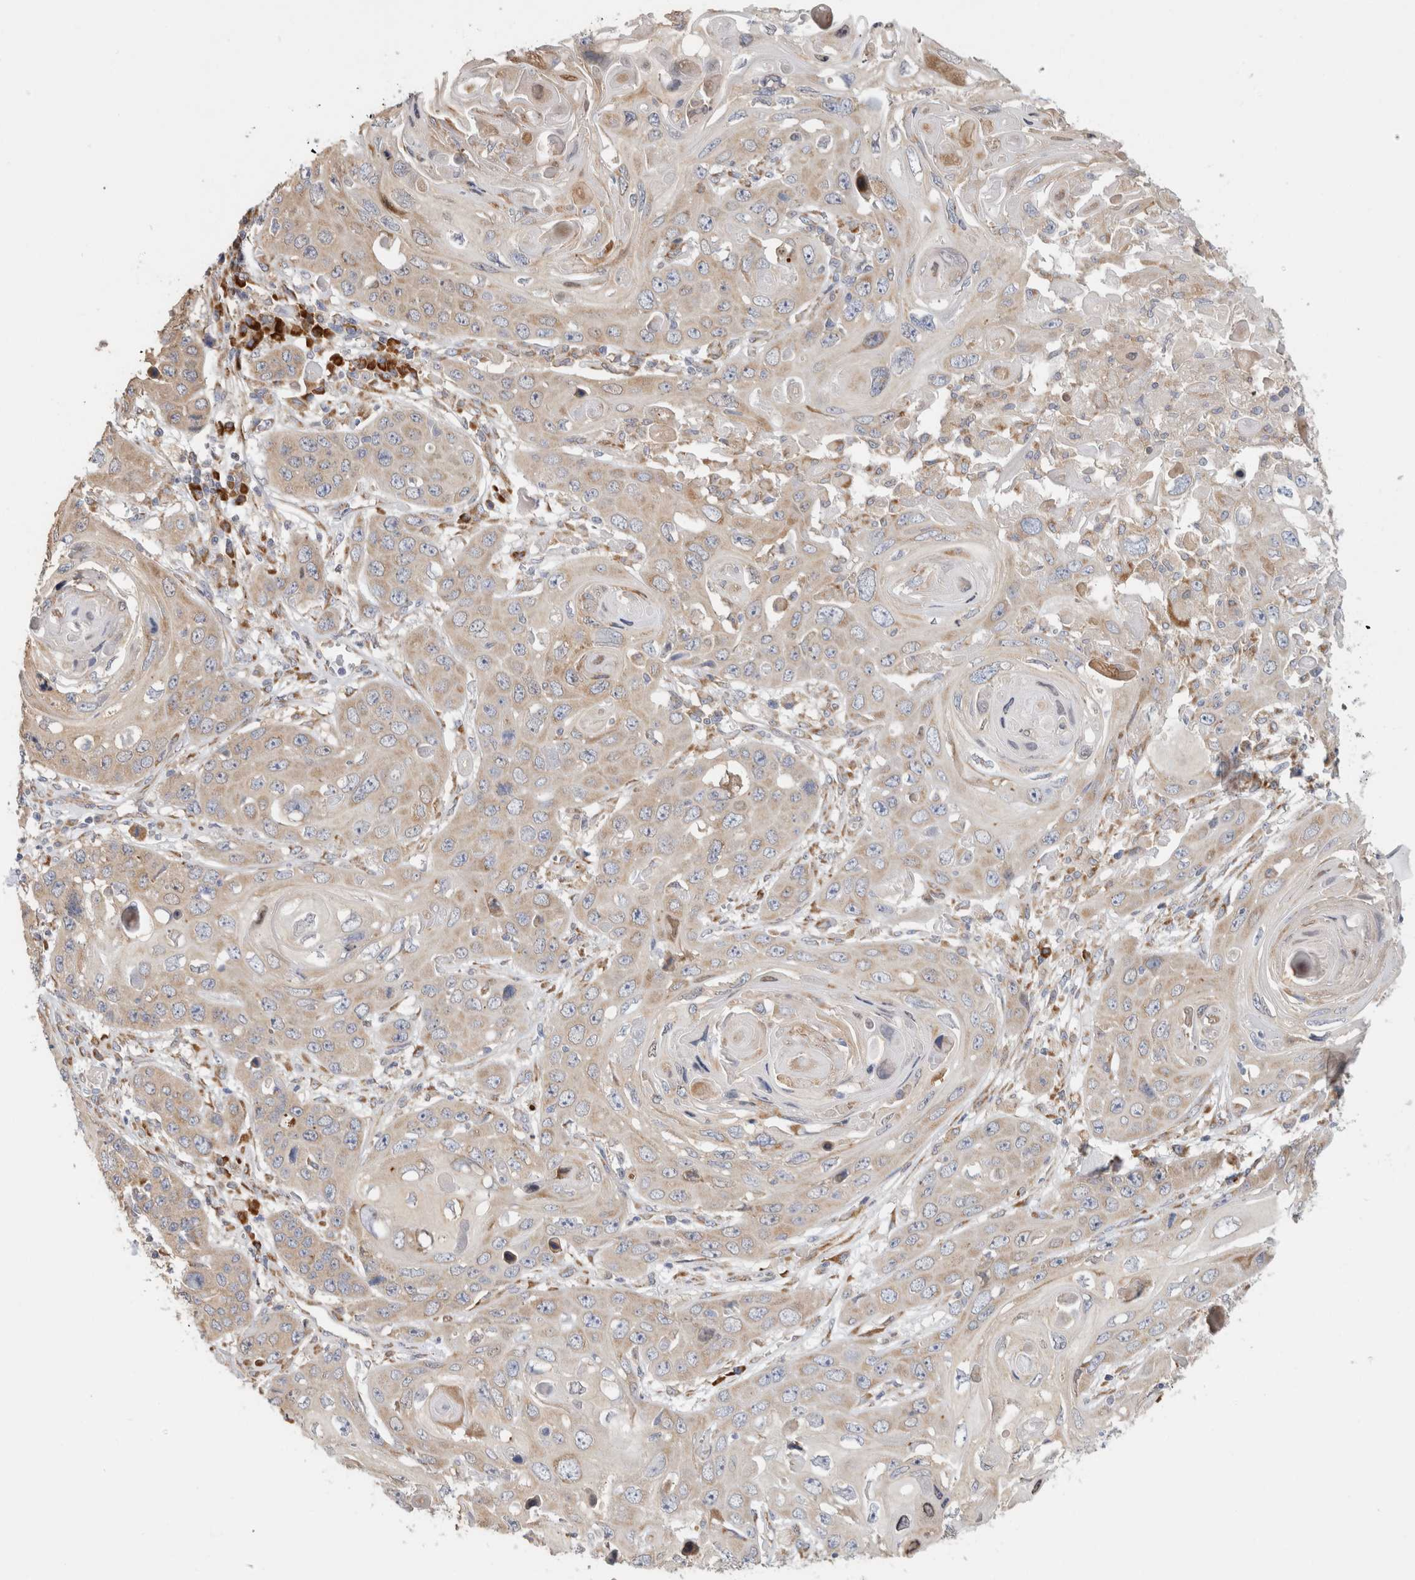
{"staining": {"intensity": "weak", "quantity": "25%-75%", "location": "cytoplasmic/membranous"}, "tissue": "skin cancer", "cell_type": "Tumor cells", "image_type": "cancer", "snomed": [{"axis": "morphology", "description": "Squamous cell carcinoma, NOS"}, {"axis": "topography", "description": "Skin"}], "caption": "This histopathology image reveals immunohistochemistry staining of human skin squamous cell carcinoma, with low weak cytoplasmic/membranous staining in approximately 25%-75% of tumor cells.", "gene": "RPN2", "patient": {"sex": "male", "age": 55}}